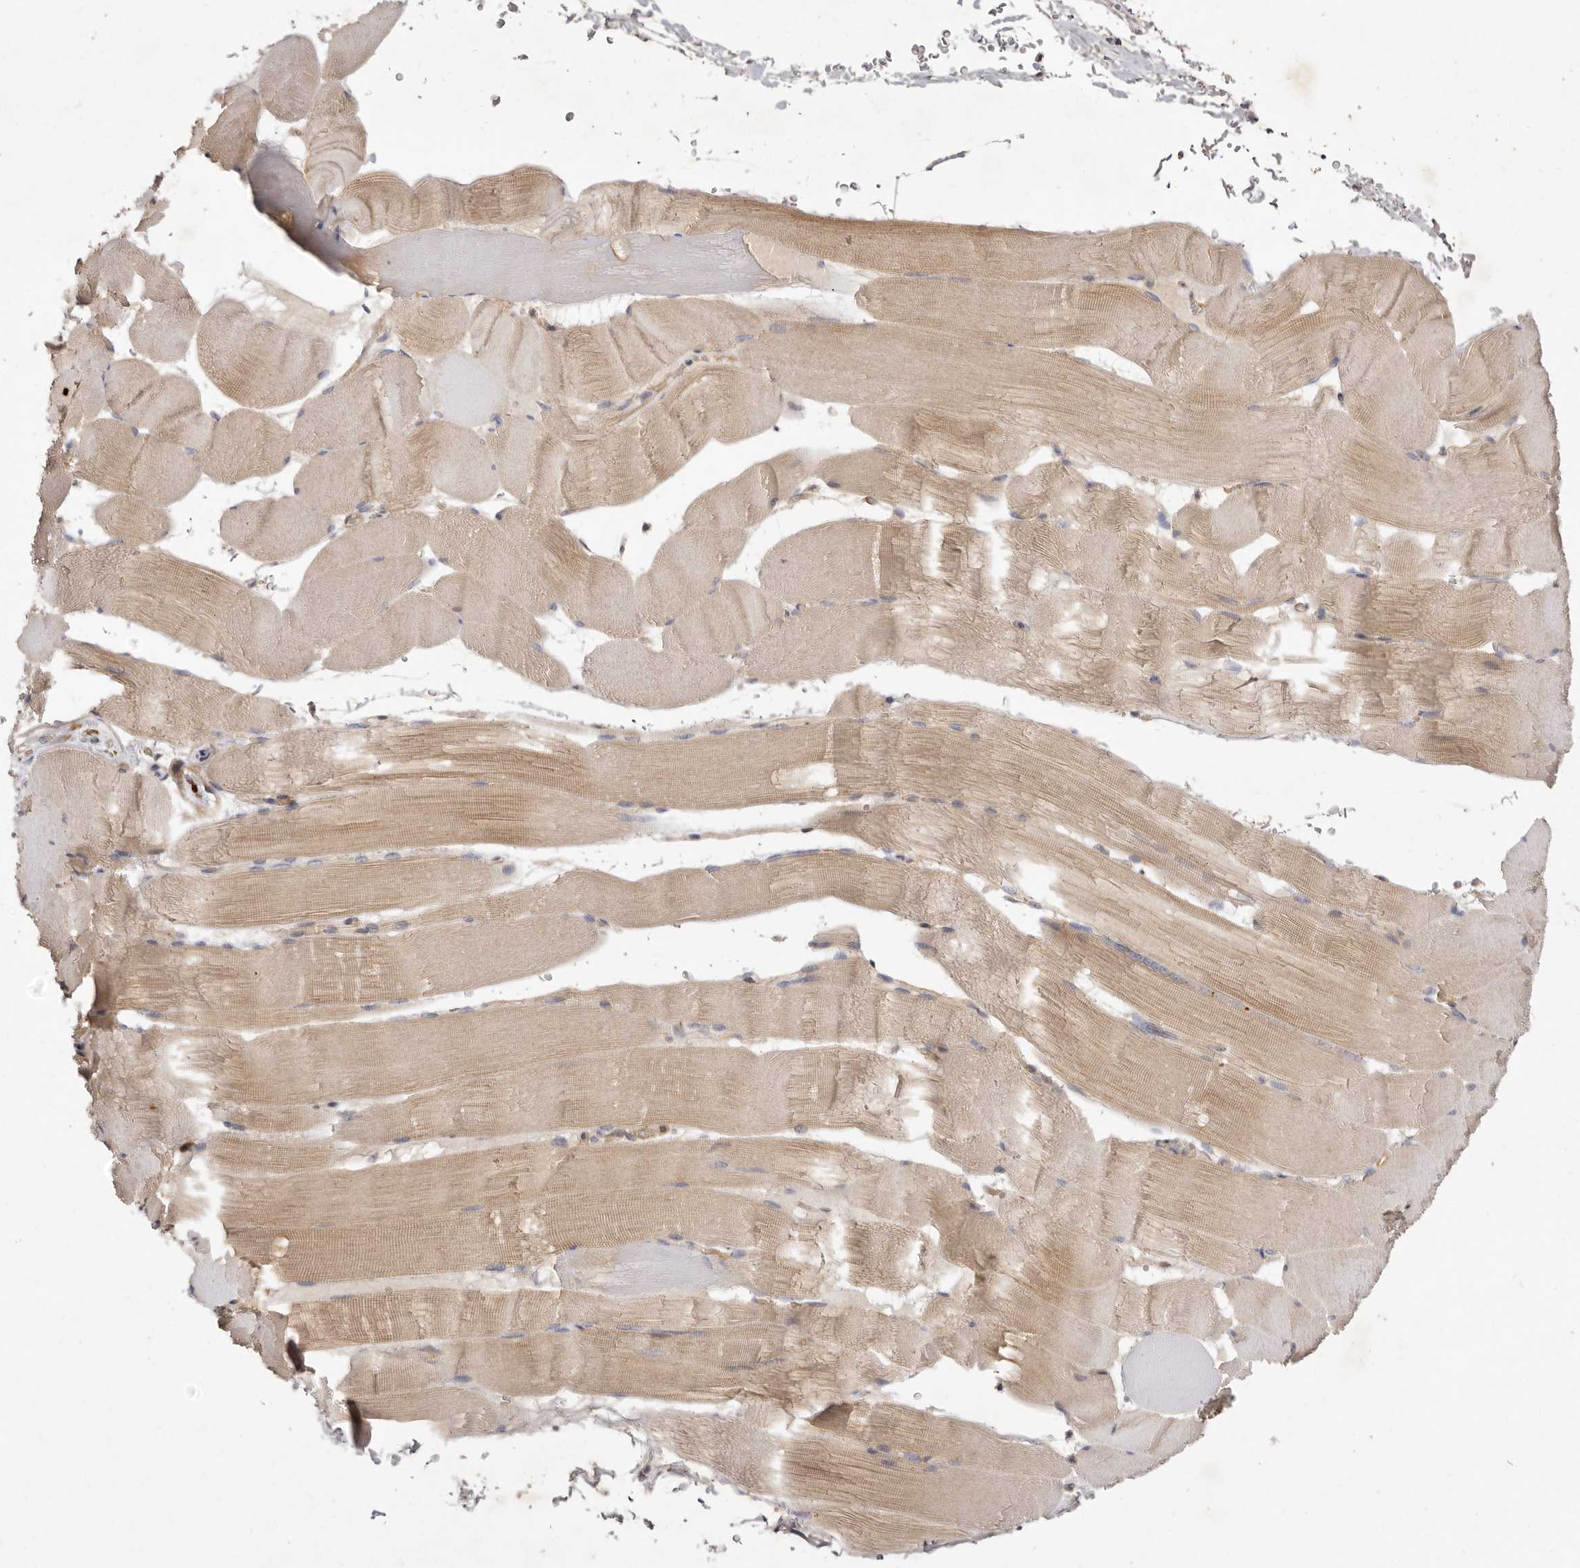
{"staining": {"intensity": "weak", "quantity": "25%-75%", "location": "cytoplasmic/membranous"}, "tissue": "skeletal muscle", "cell_type": "Myocytes", "image_type": "normal", "snomed": [{"axis": "morphology", "description": "Normal tissue, NOS"}, {"axis": "topography", "description": "Skeletal muscle"}], "caption": "Protein expression analysis of unremarkable skeletal muscle exhibits weak cytoplasmic/membranous positivity in approximately 25%-75% of myocytes.", "gene": "ADAMTS9", "patient": {"sex": "male", "age": 62}}